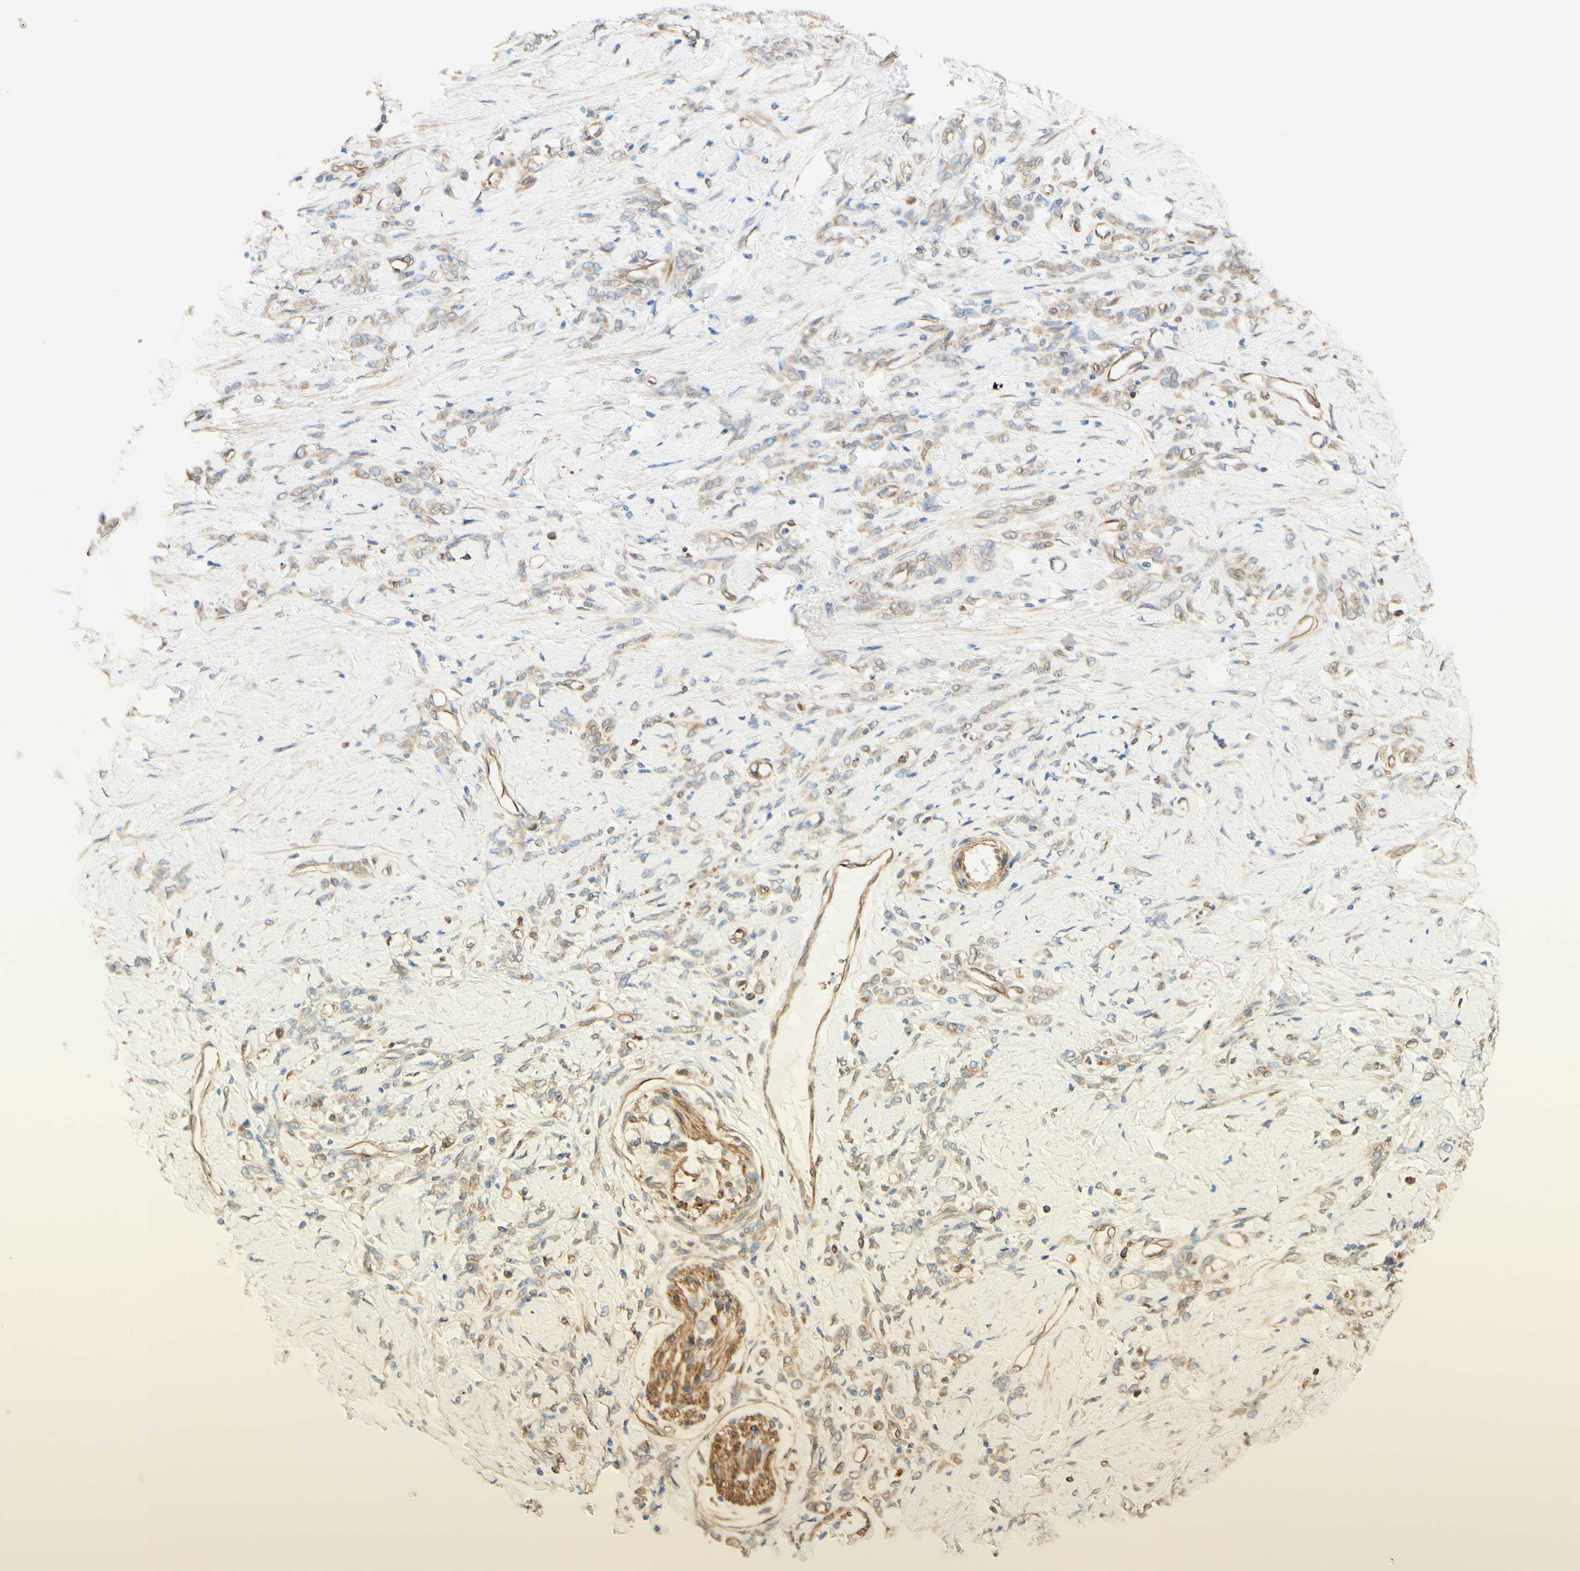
{"staining": {"intensity": "weak", "quantity": "25%-75%", "location": "cytoplasmic/membranous"}, "tissue": "stomach cancer", "cell_type": "Tumor cells", "image_type": "cancer", "snomed": [{"axis": "morphology", "description": "Adenocarcinoma, NOS"}, {"axis": "topography", "description": "Stomach"}], "caption": "A micrograph of stomach cancer stained for a protein reveals weak cytoplasmic/membranous brown staining in tumor cells.", "gene": "ENDOD1", "patient": {"sex": "male", "age": 82}}